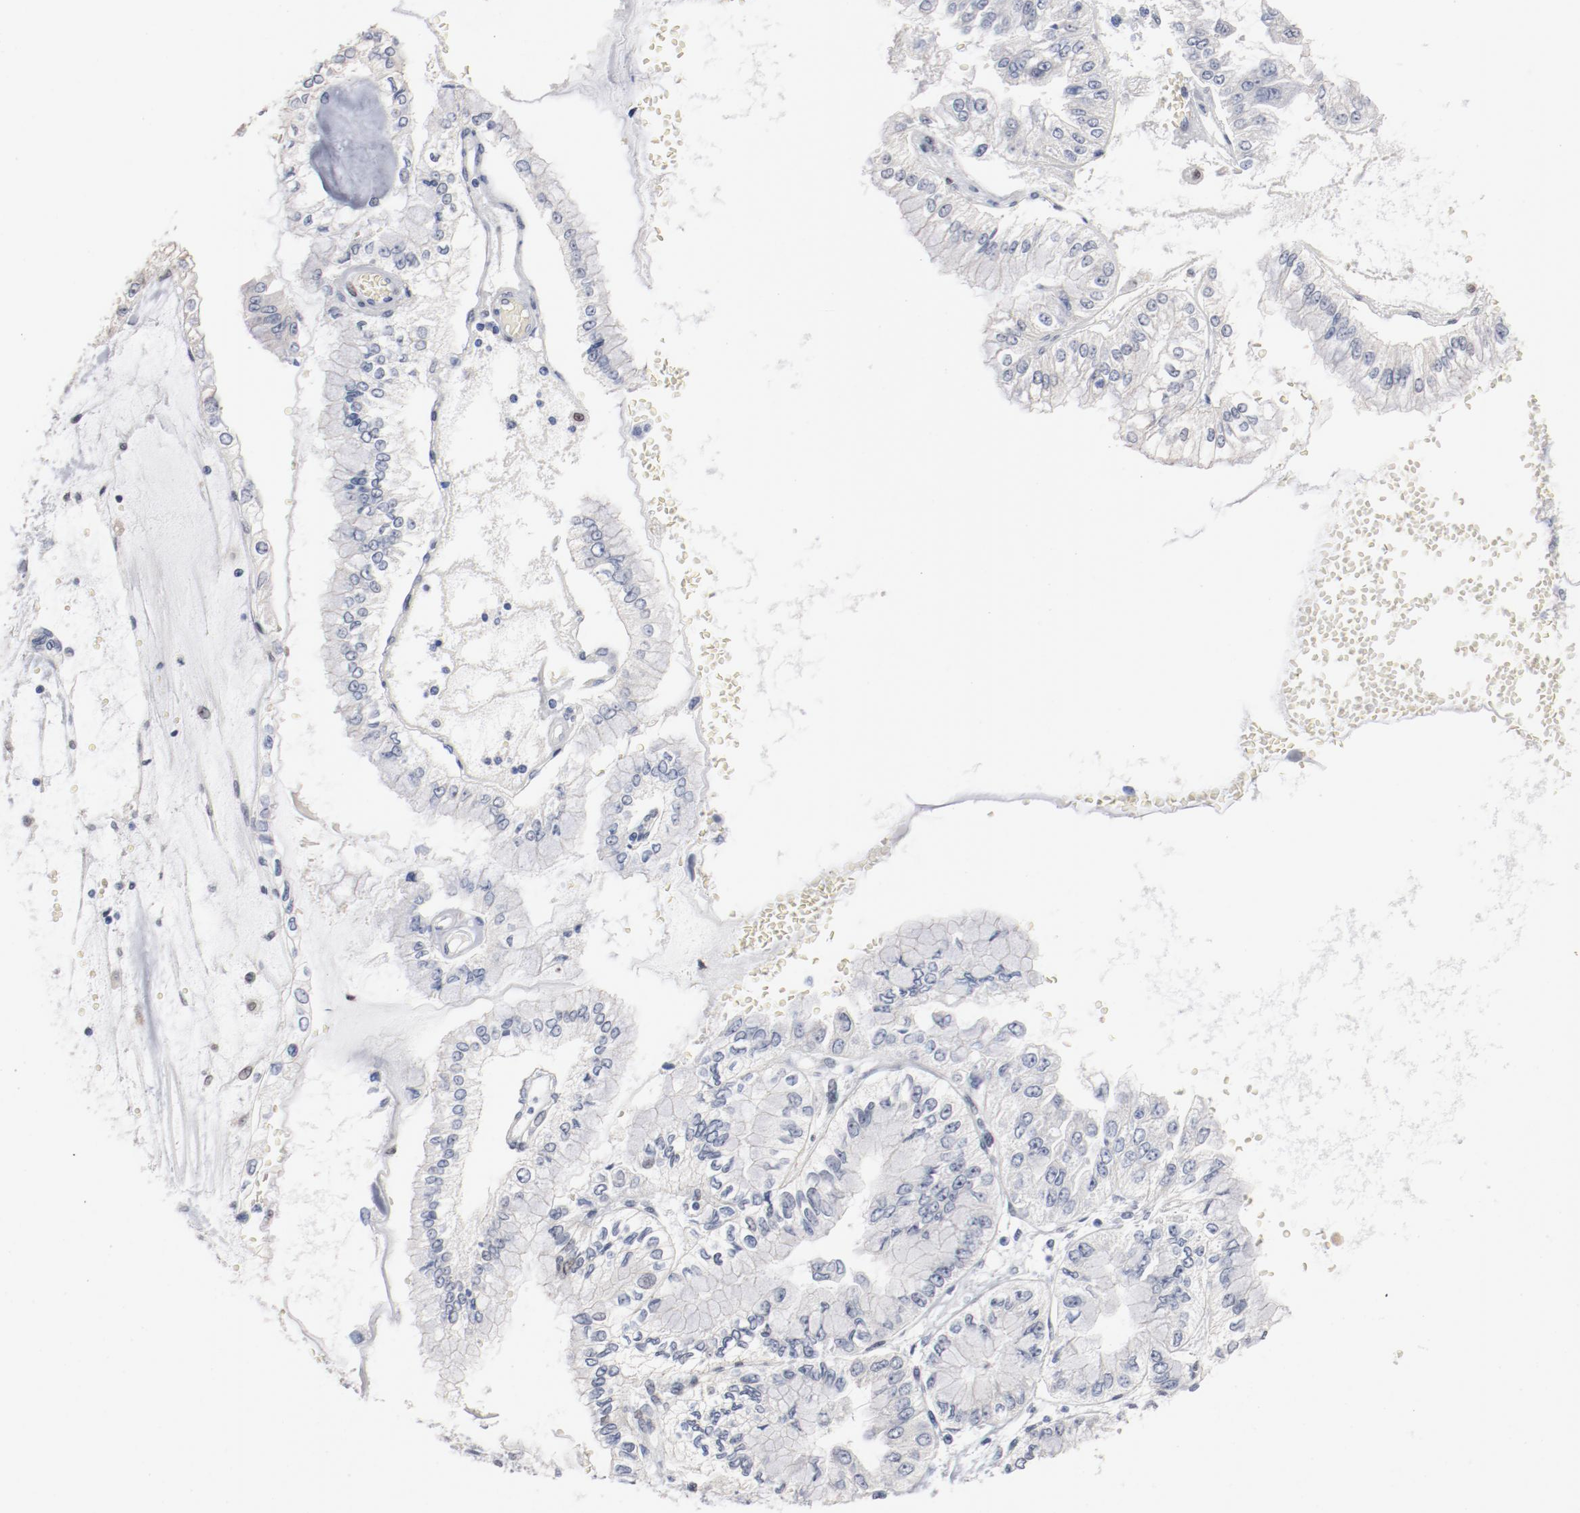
{"staining": {"intensity": "negative", "quantity": "none", "location": "none"}, "tissue": "liver cancer", "cell_type": "Tumor cells", "image_type": "cancer", "snomed": [{"axis": "morphology", "description": "Cholangiocarcinoma"}, {"axis": "topography", "description": "Liver"}], "caption": "Immunohistochemistry micrograph of neoplastic tissue: human liver cancer stained with DAB exhibits no significant protein positivity in tumor cells. (DAB (3,3'-diaminobenzidine) immunohistochemistry visualized using brightfield microscopy, high magnification).", "gene": "ZEB2", "patient": {"sex": "female", "age": 79}}